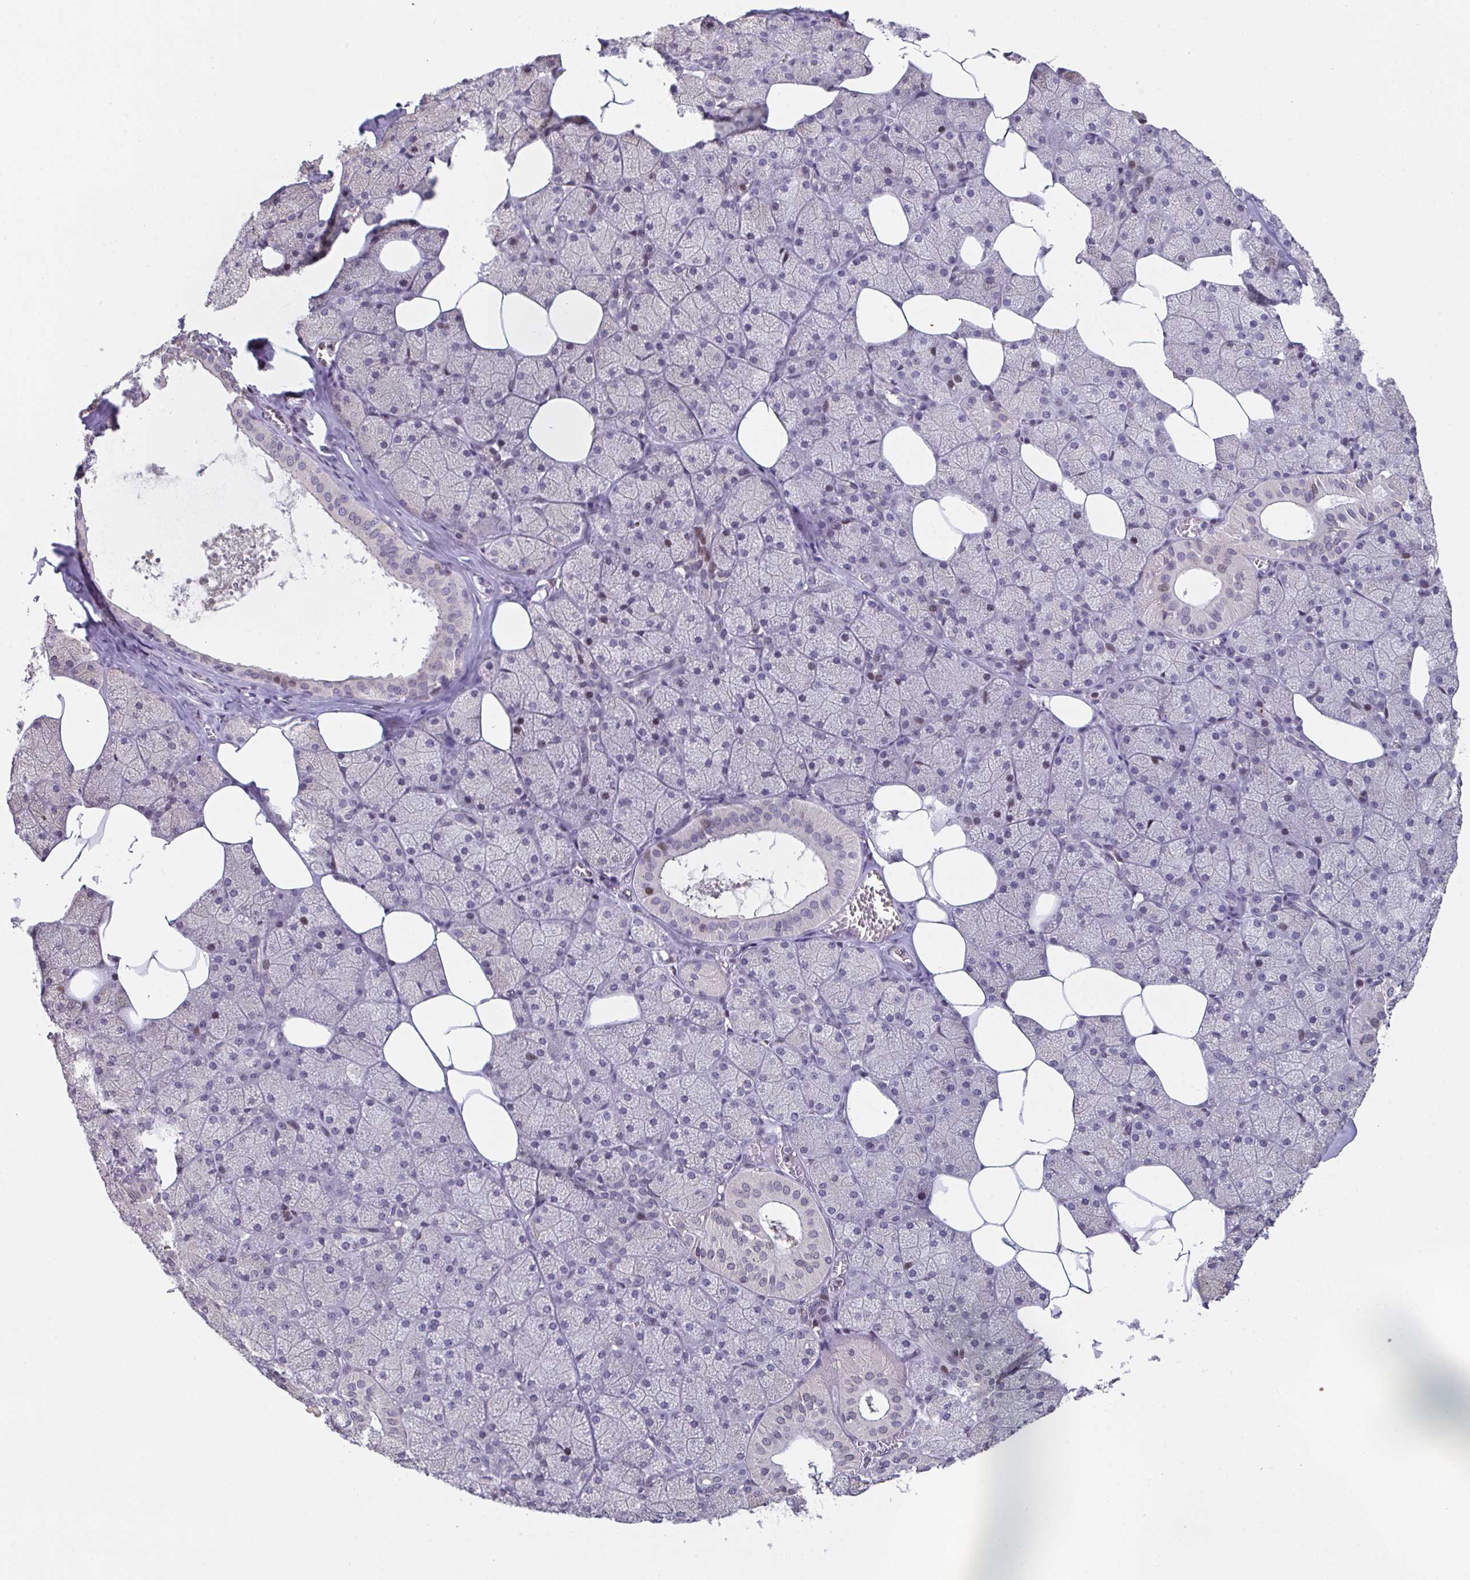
{"staining": {"intensity": "moderate", "quantity": "<25%", "location": "nuclear"}, "tissue": "salivary gland", "cell_type": "Glandular cells", "image_type": "normal", "snomed": [{"axis": "morphology", "description": "Normal tissue, NOS"}, {"axis": "topography", "description": "Salivary gland"}, {"axis": "topography", "description": "Peripheral nerve tissue"}], "caption": "Approximately <25% of glandular cells in benign human salivary gland demonstrate moderate nuclear protein positivity as visualized by brown immunohistochemical staining.", "gene": "PCDHB8", "patient": {"sex": "male", "age": 38}}